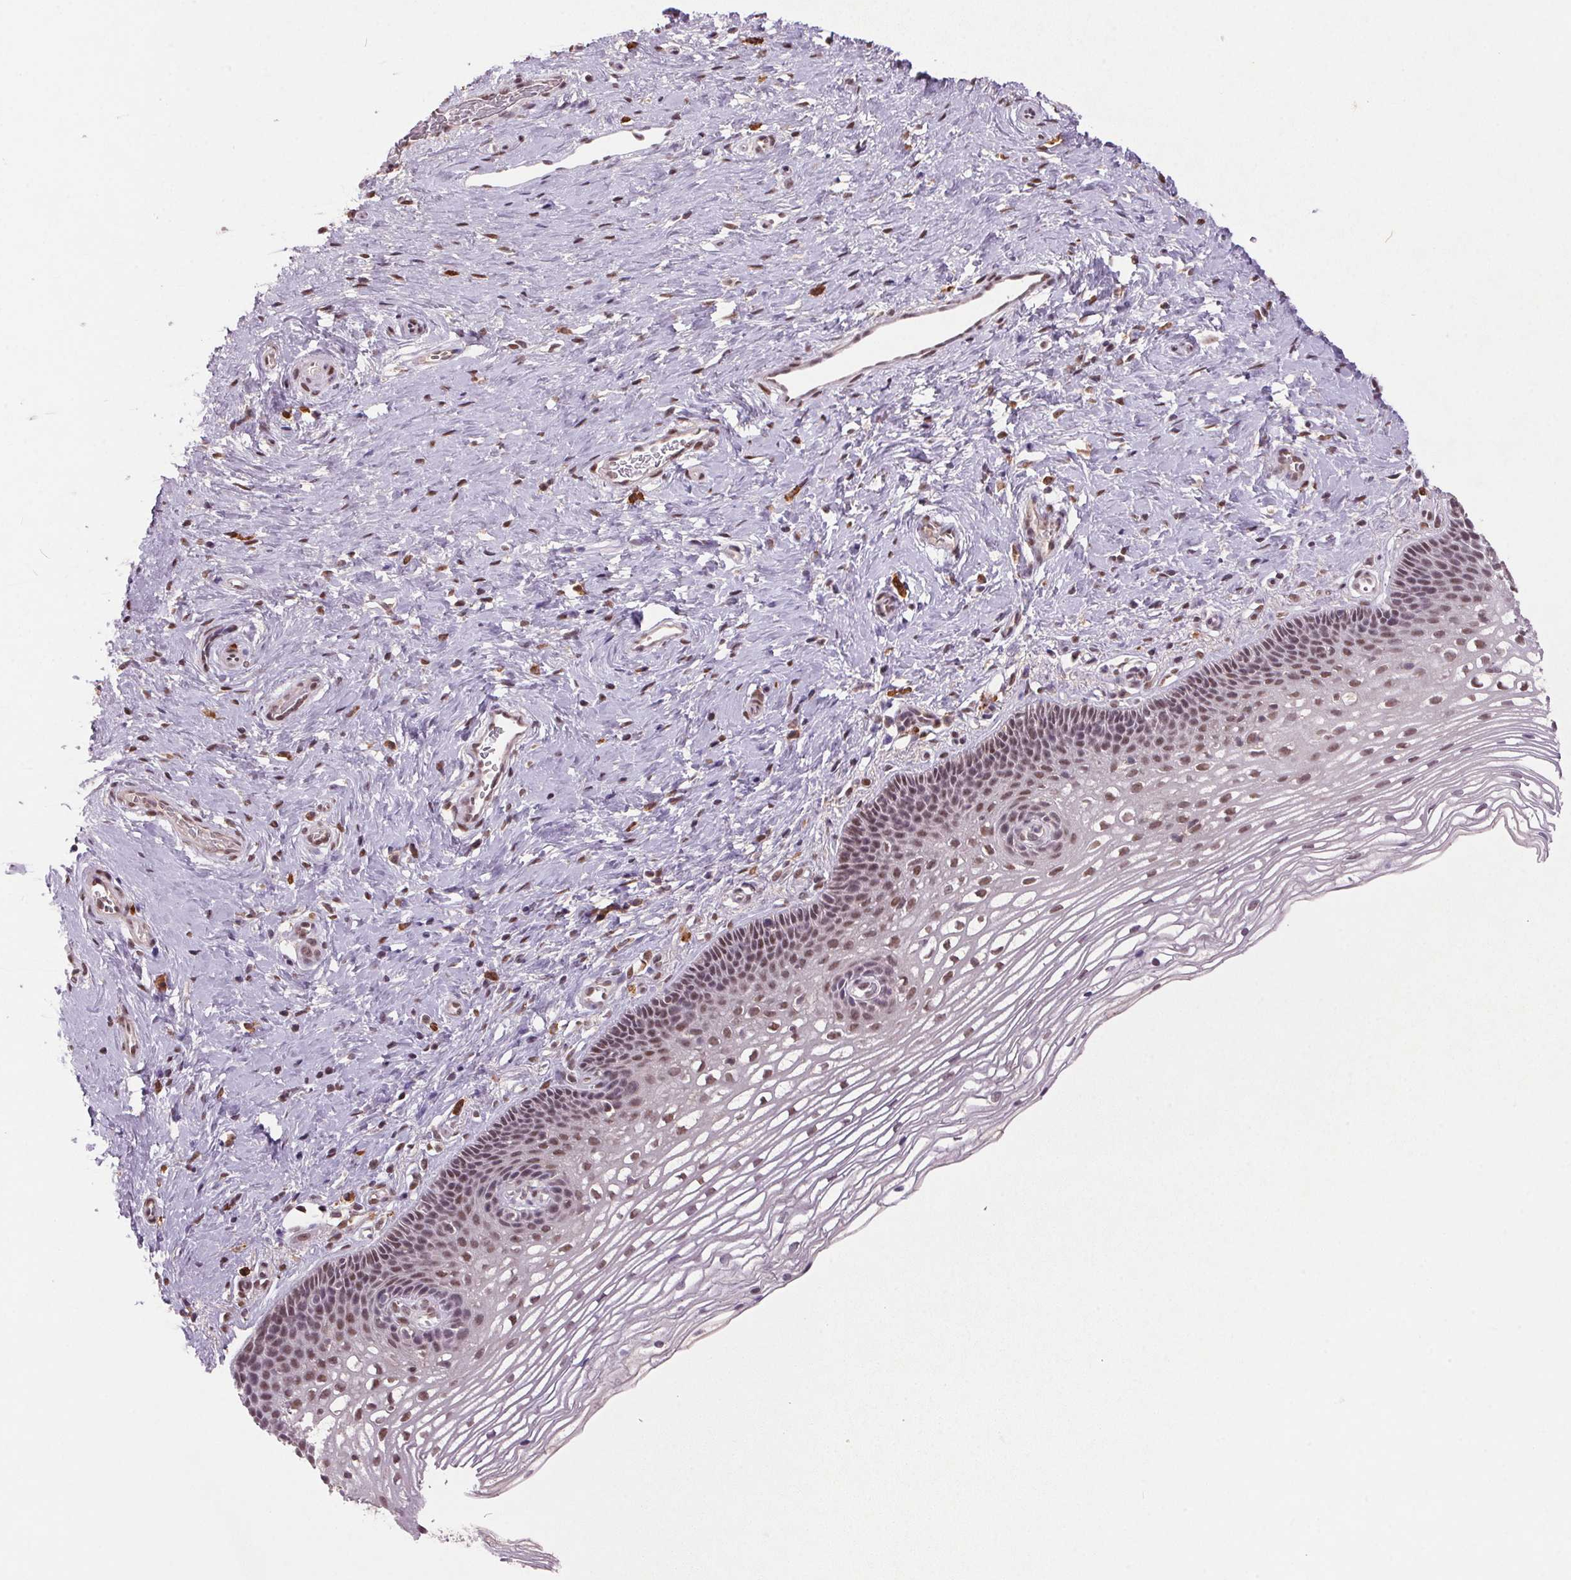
{"staining": {"intensity": "moderate", "quantity": "25%-75%", "location": "nuclear"}, "tissue": "cervix", "cell_type": "Glandular cells", "image_type": "normal", "snomed": [{"axis": "morphology", "description": "Normal tissue, NOS"}, {"axis": "topography", "description": "Cervix"}], "caption": "Cervix was stained to show a protein in brown. There is medium levels of moderate nuclear positivity in about 25%-75% of glandular cells.", "gene": "ZBTB4", "patient": {"sex": "female", "age": 34}}